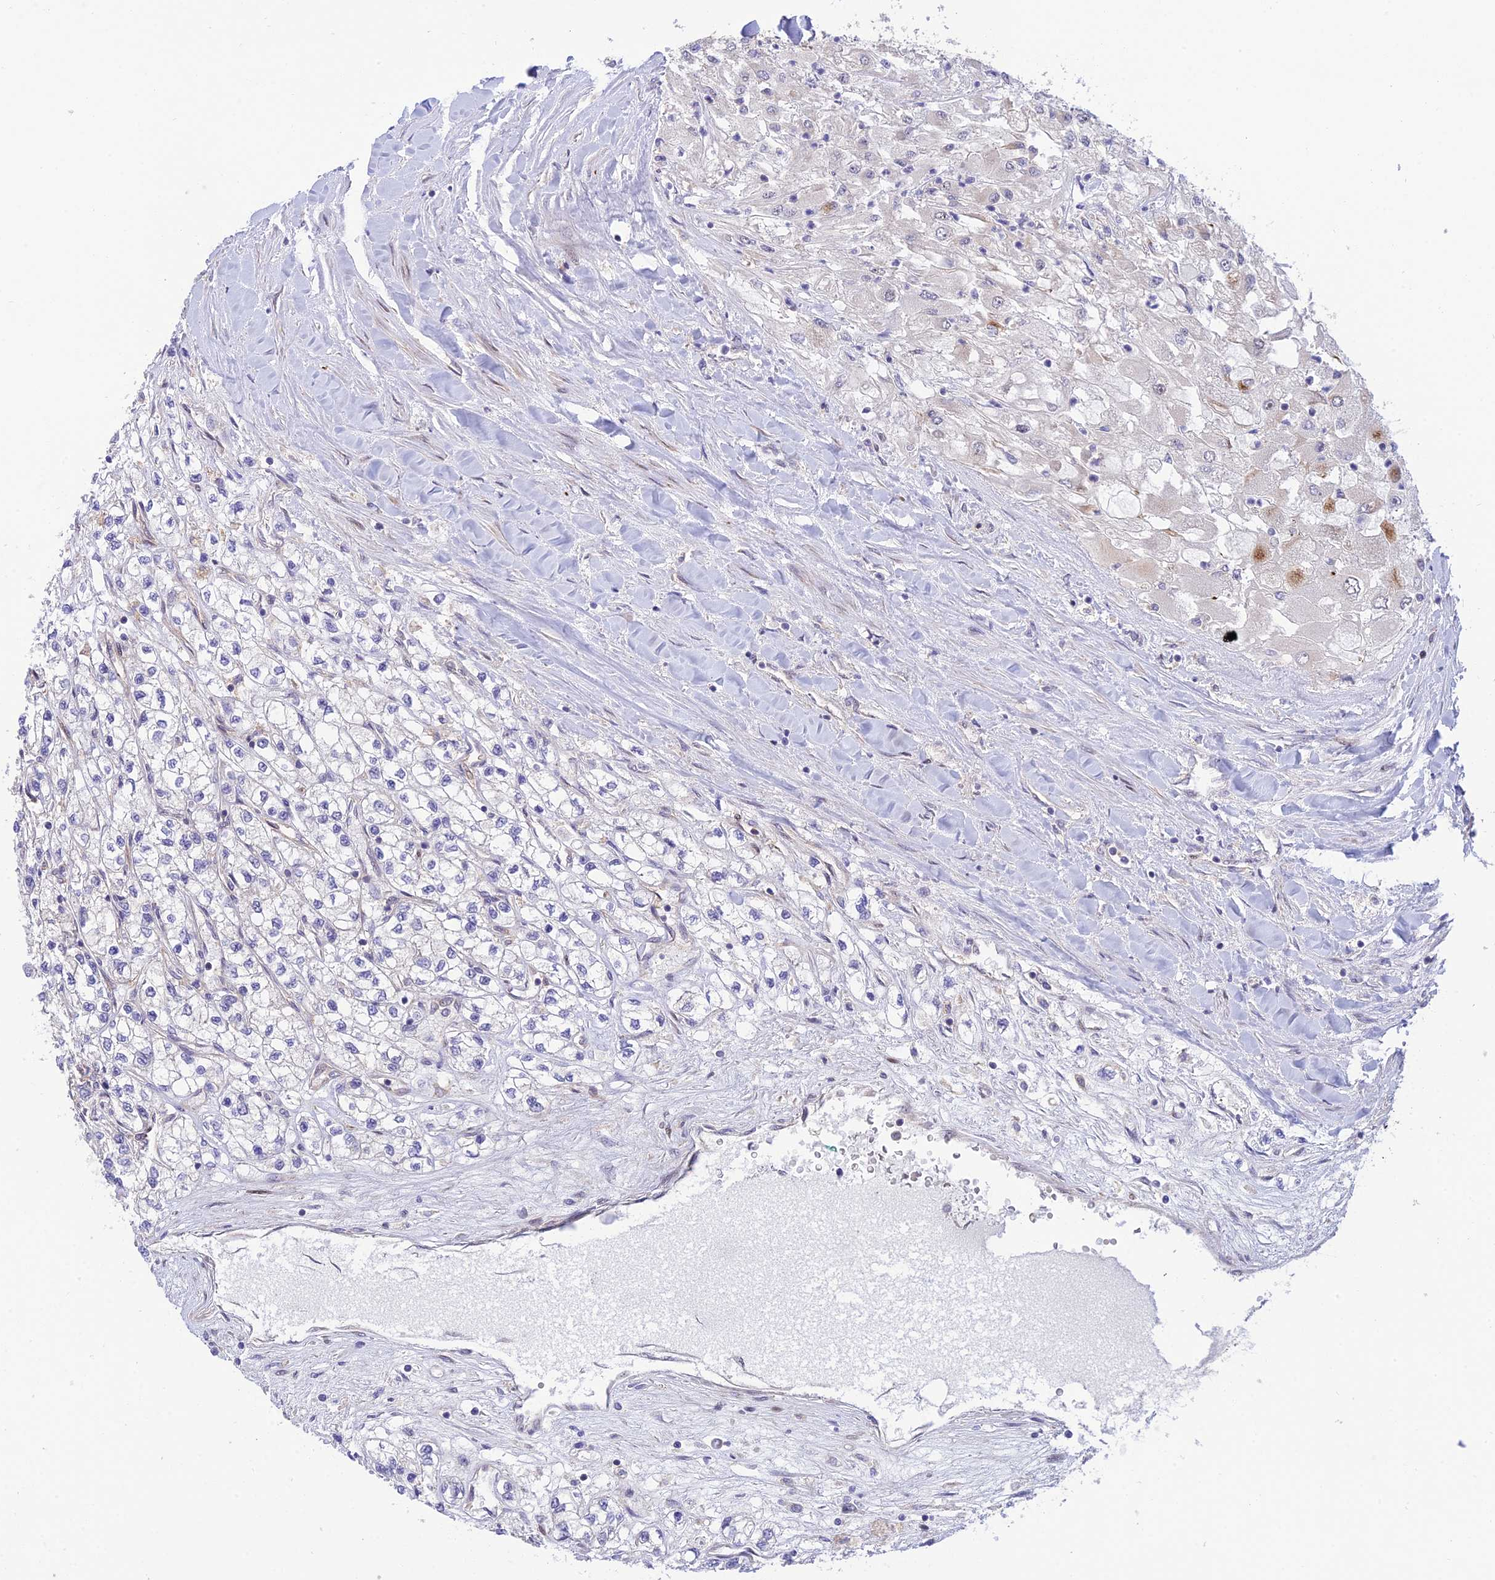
{"staining": {"intensity": "negative", "quantity": "none", "location": "none"}, "tissue": "renal cancer", "cell_type": "Tumor cells", "image_type": "cancer", "snomed": [{"axis": "morphology", "description": "Adenocarcinoma, NOS"}, {"axis": "topography", "description": "Kidney"}], "caption": "Immunohistochemical staining of human adenocarcinoma (renal) exhibits no significant staining in tumor cells.", "gene": "ZNF584", "patient": {"sex": "male", "age": 80}}